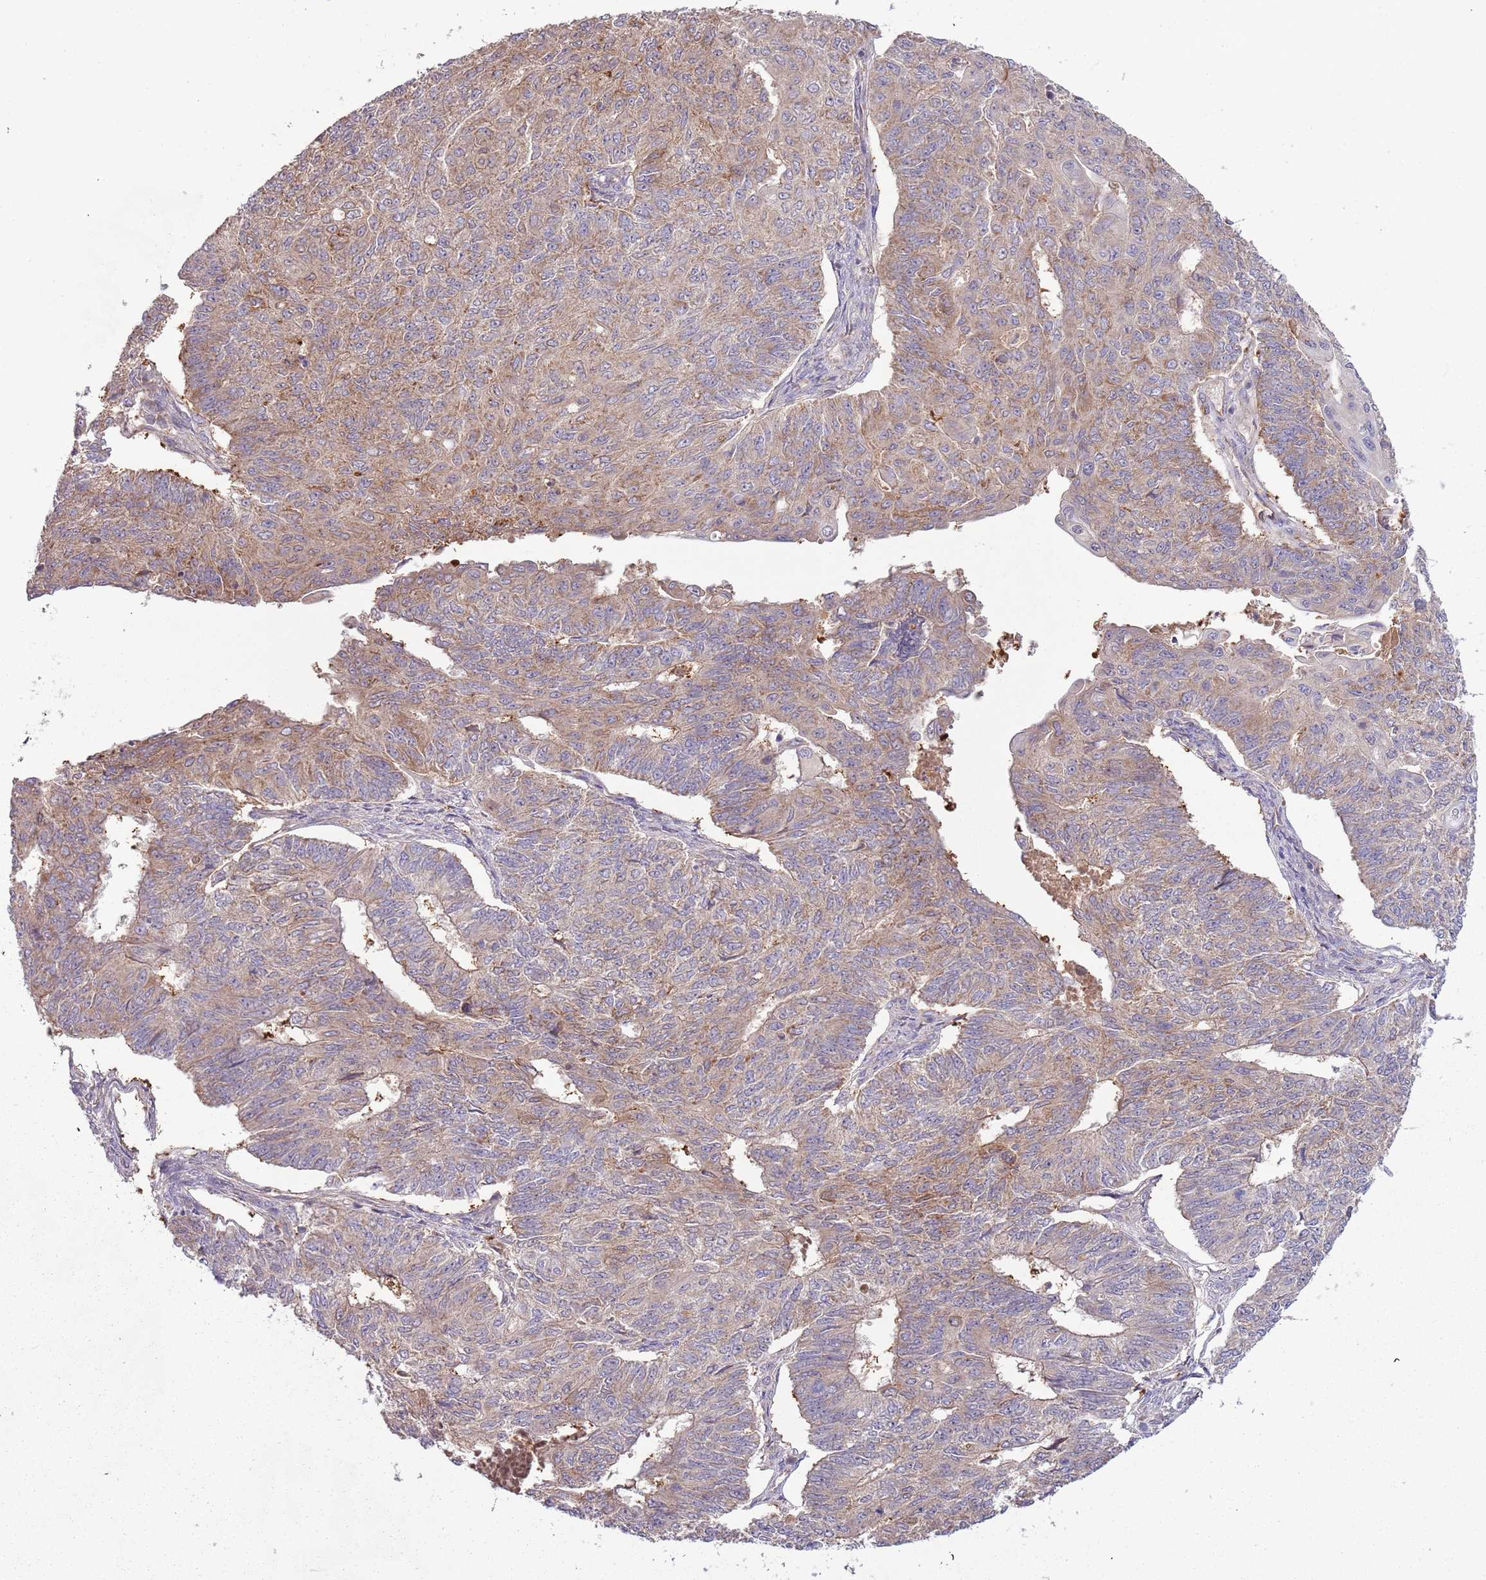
{"staining": {"intensity": "weak", "quantity": ">75%", "location": "cytoplasmic/membranous"}, "tissue": "endometrial cancer", "cell_type": "Tumor cells", "image_type": "cancer", "snomed": [{"axis": "morphology", "description": "Adenocarcinoma, NOS"}, {"axis": "topography", "description": "Endometrium"}], "caption": "Immunohistochemical staining of human endometrial adenocarcinoma reveals weak cytoplasmic/membranous protein expression in about >75% of tumor cells.", "gene": "FECH", "patient": {"sex": "female", "age": 32}}